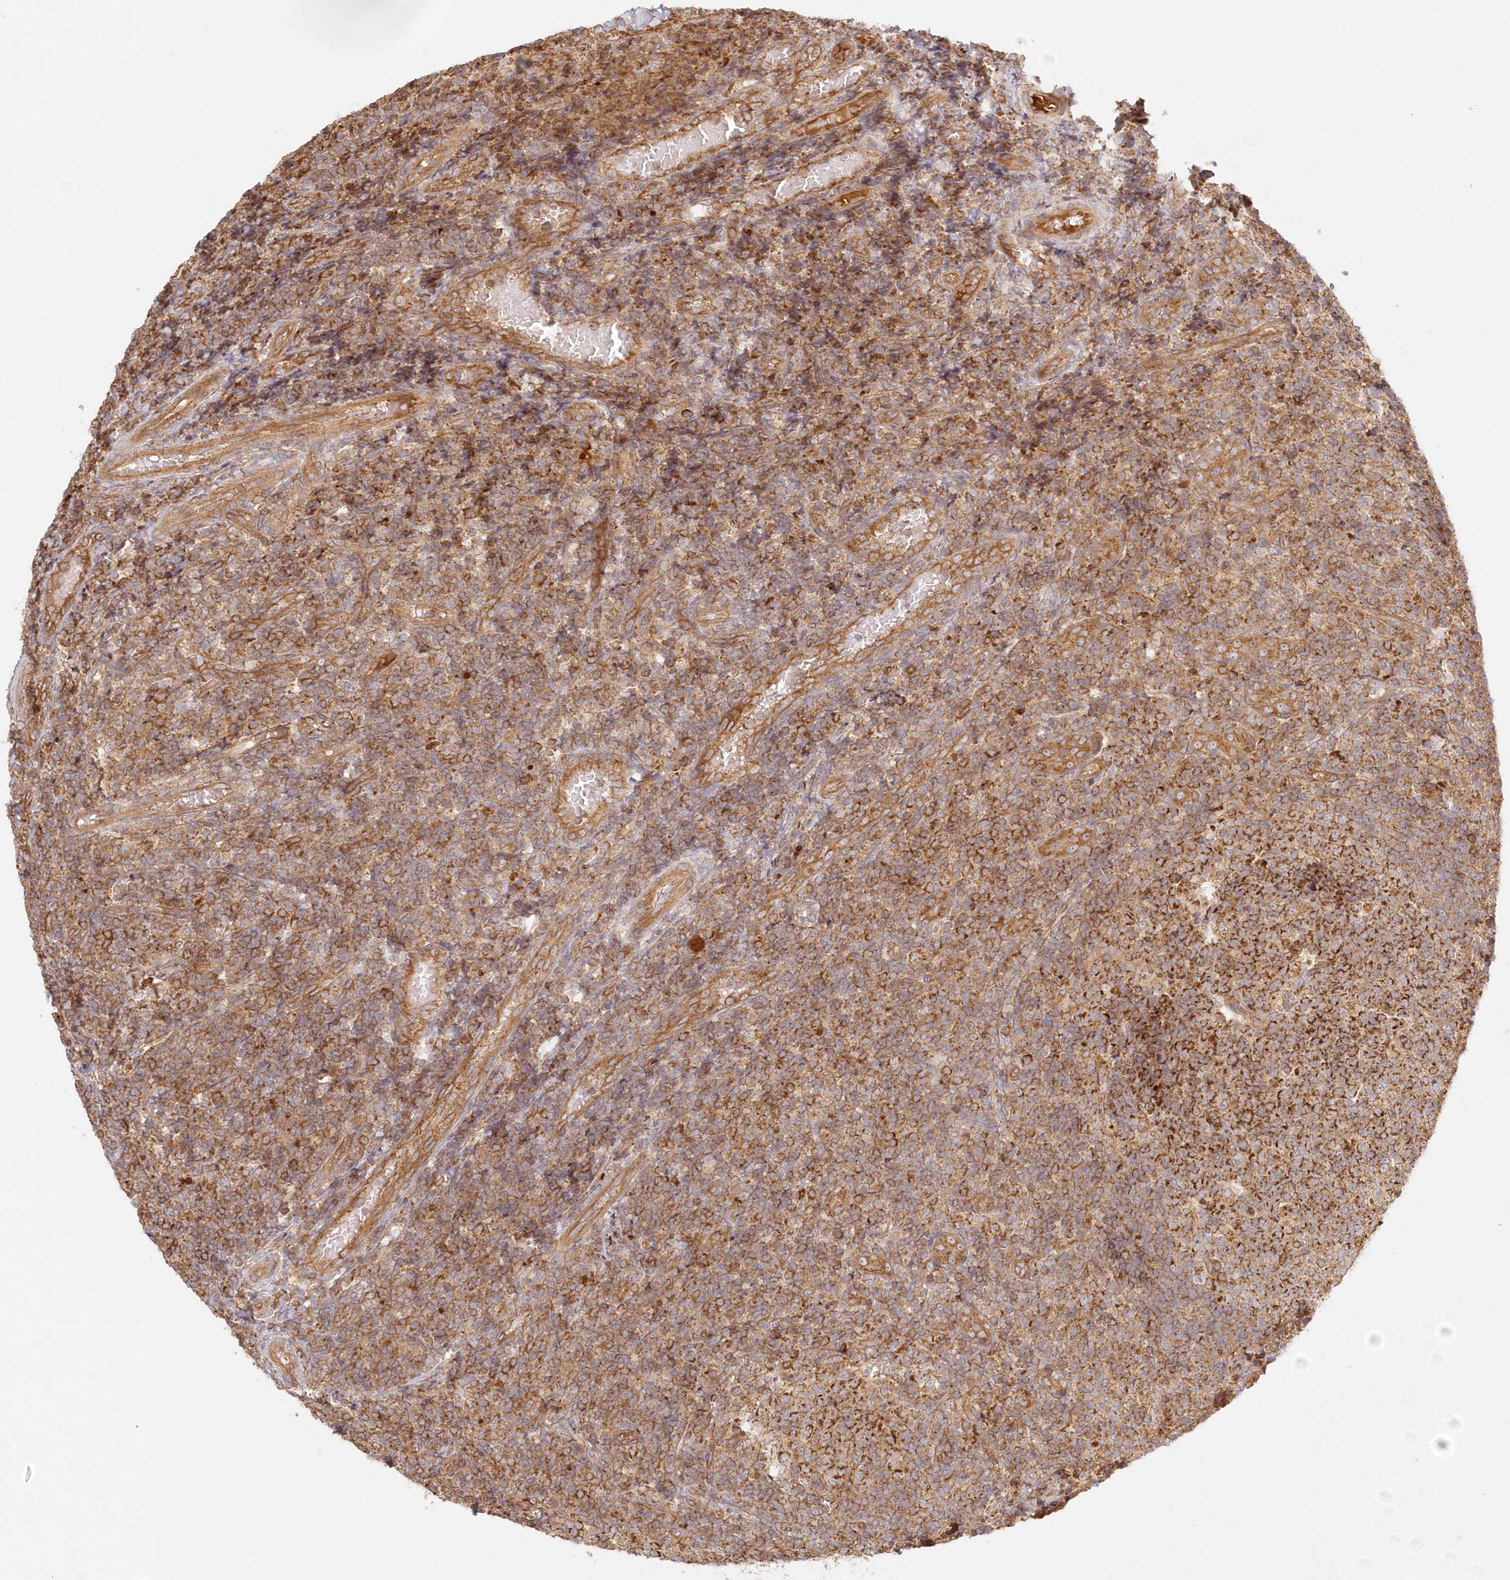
{"staining": {"intensity": "strong", "quantity": ">75%", "location": "cytoplasmic/membranous"}, "tissue": "tonsil", "cell_type": "Germinal center cells", "image_type": "normal", "snomed": [{"axis": "morphology", "description": "Normal tissue, NOS"}, {"axis": "topography", "description": "Tonsil"}], "caption": "Brown immunohistochemical staining in benign human tonsil reveals strong cytoplasmic/membranous positivity in about >75% of germinal center cells.", "gene": "KIAA0232", "patient": {"sex": "female", "age": 19}}